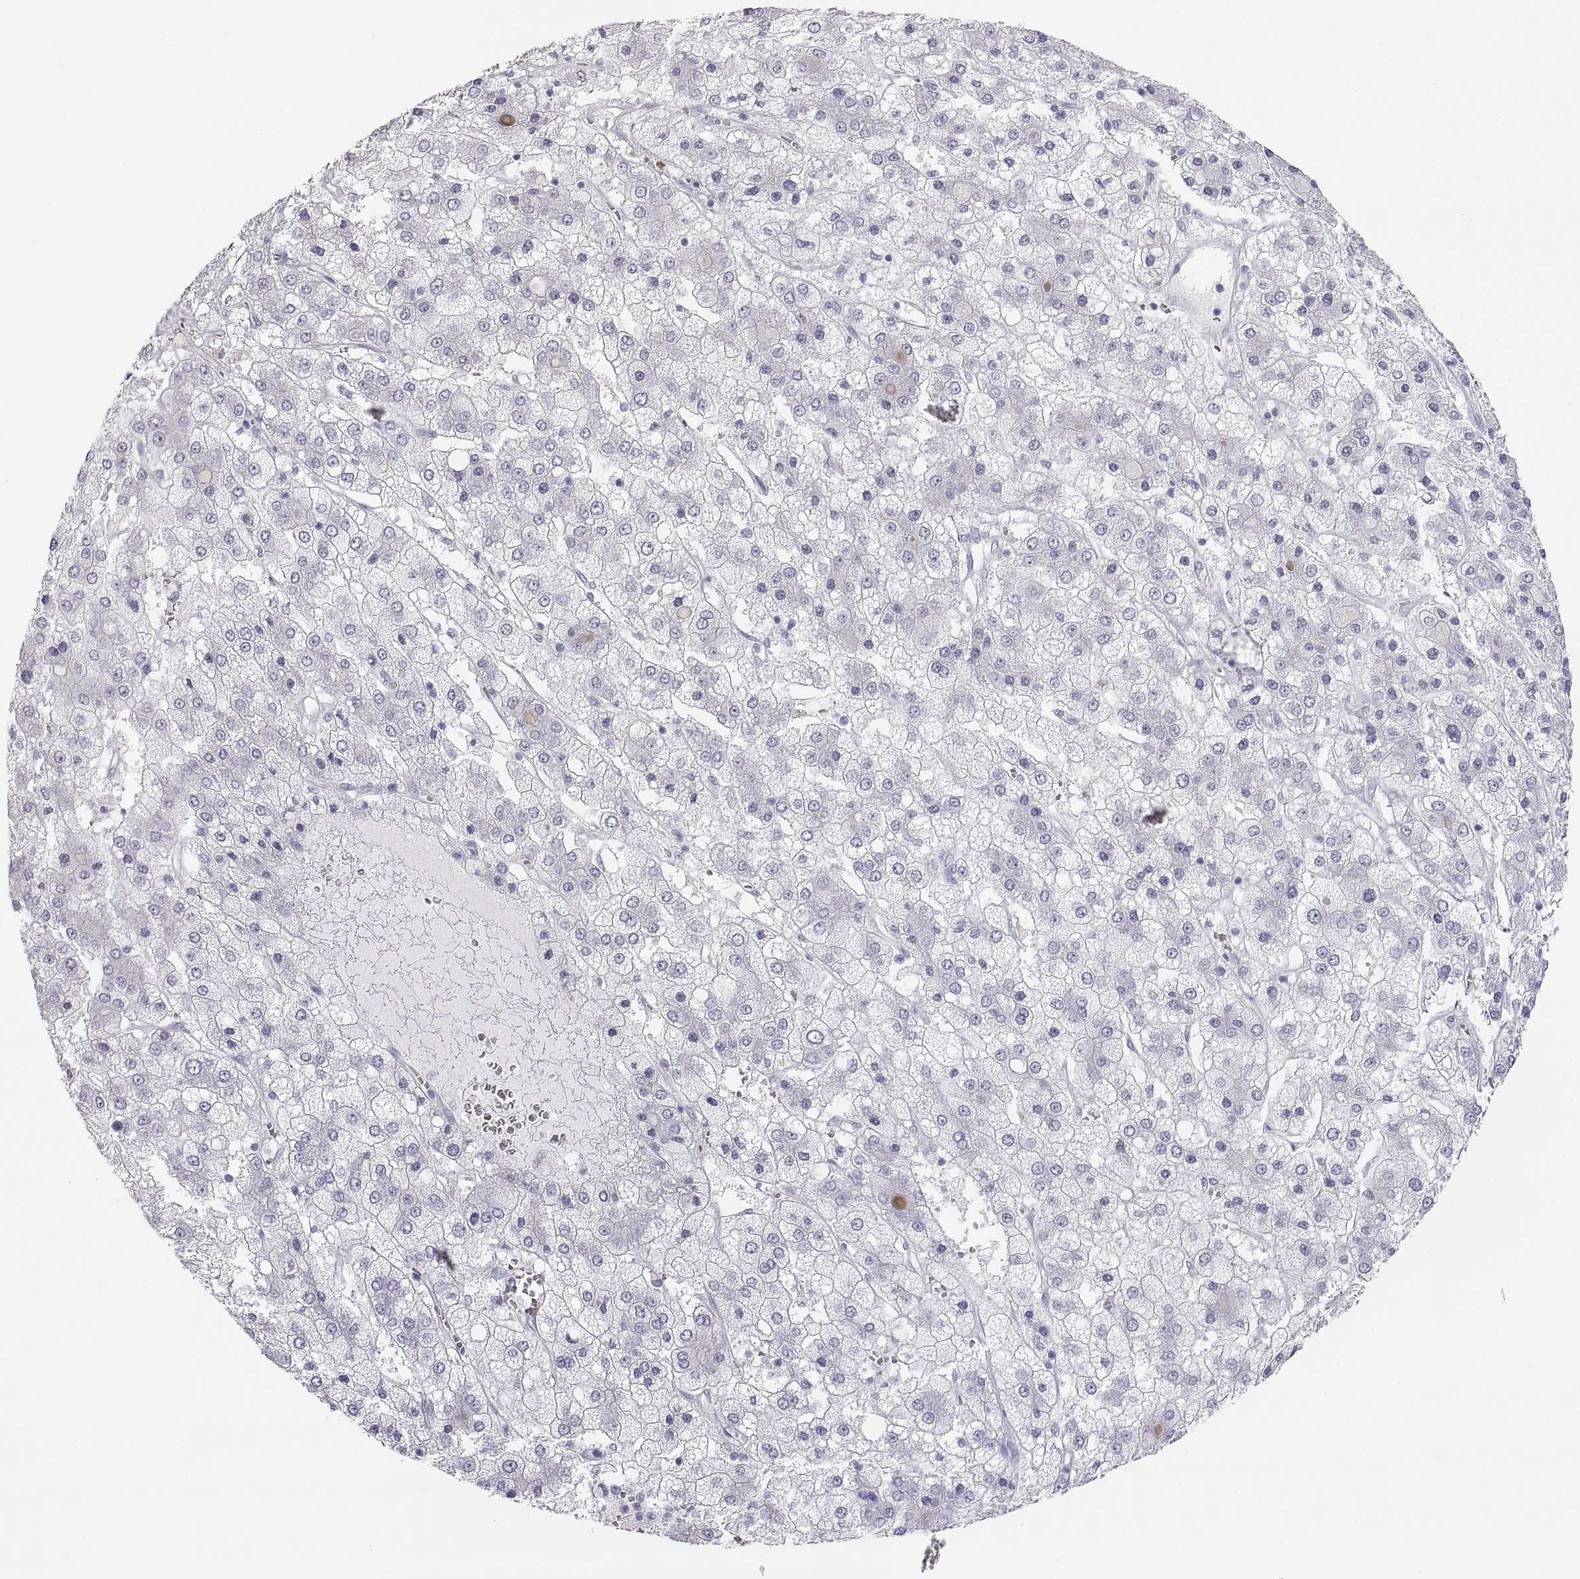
{"staining": {"intensity": "negative", "quantity": "none", "location": "none"}, "tissue": "liver cancer", "cell_type": "Tumor cells", "image_type": "cancer", "snomed": [{"axis": "morphology", "description": "Carcinoma, Hepatocellular, NOS"}, {"axis": "topography", "description": "Liver"}], "caption": "The photomicrograph demonstrates no staining of tumor cells in liver cancer. Nuclei are stained in blue.", "gene": "SEMG1", "patient": {"sex": "male", "age": 73}}